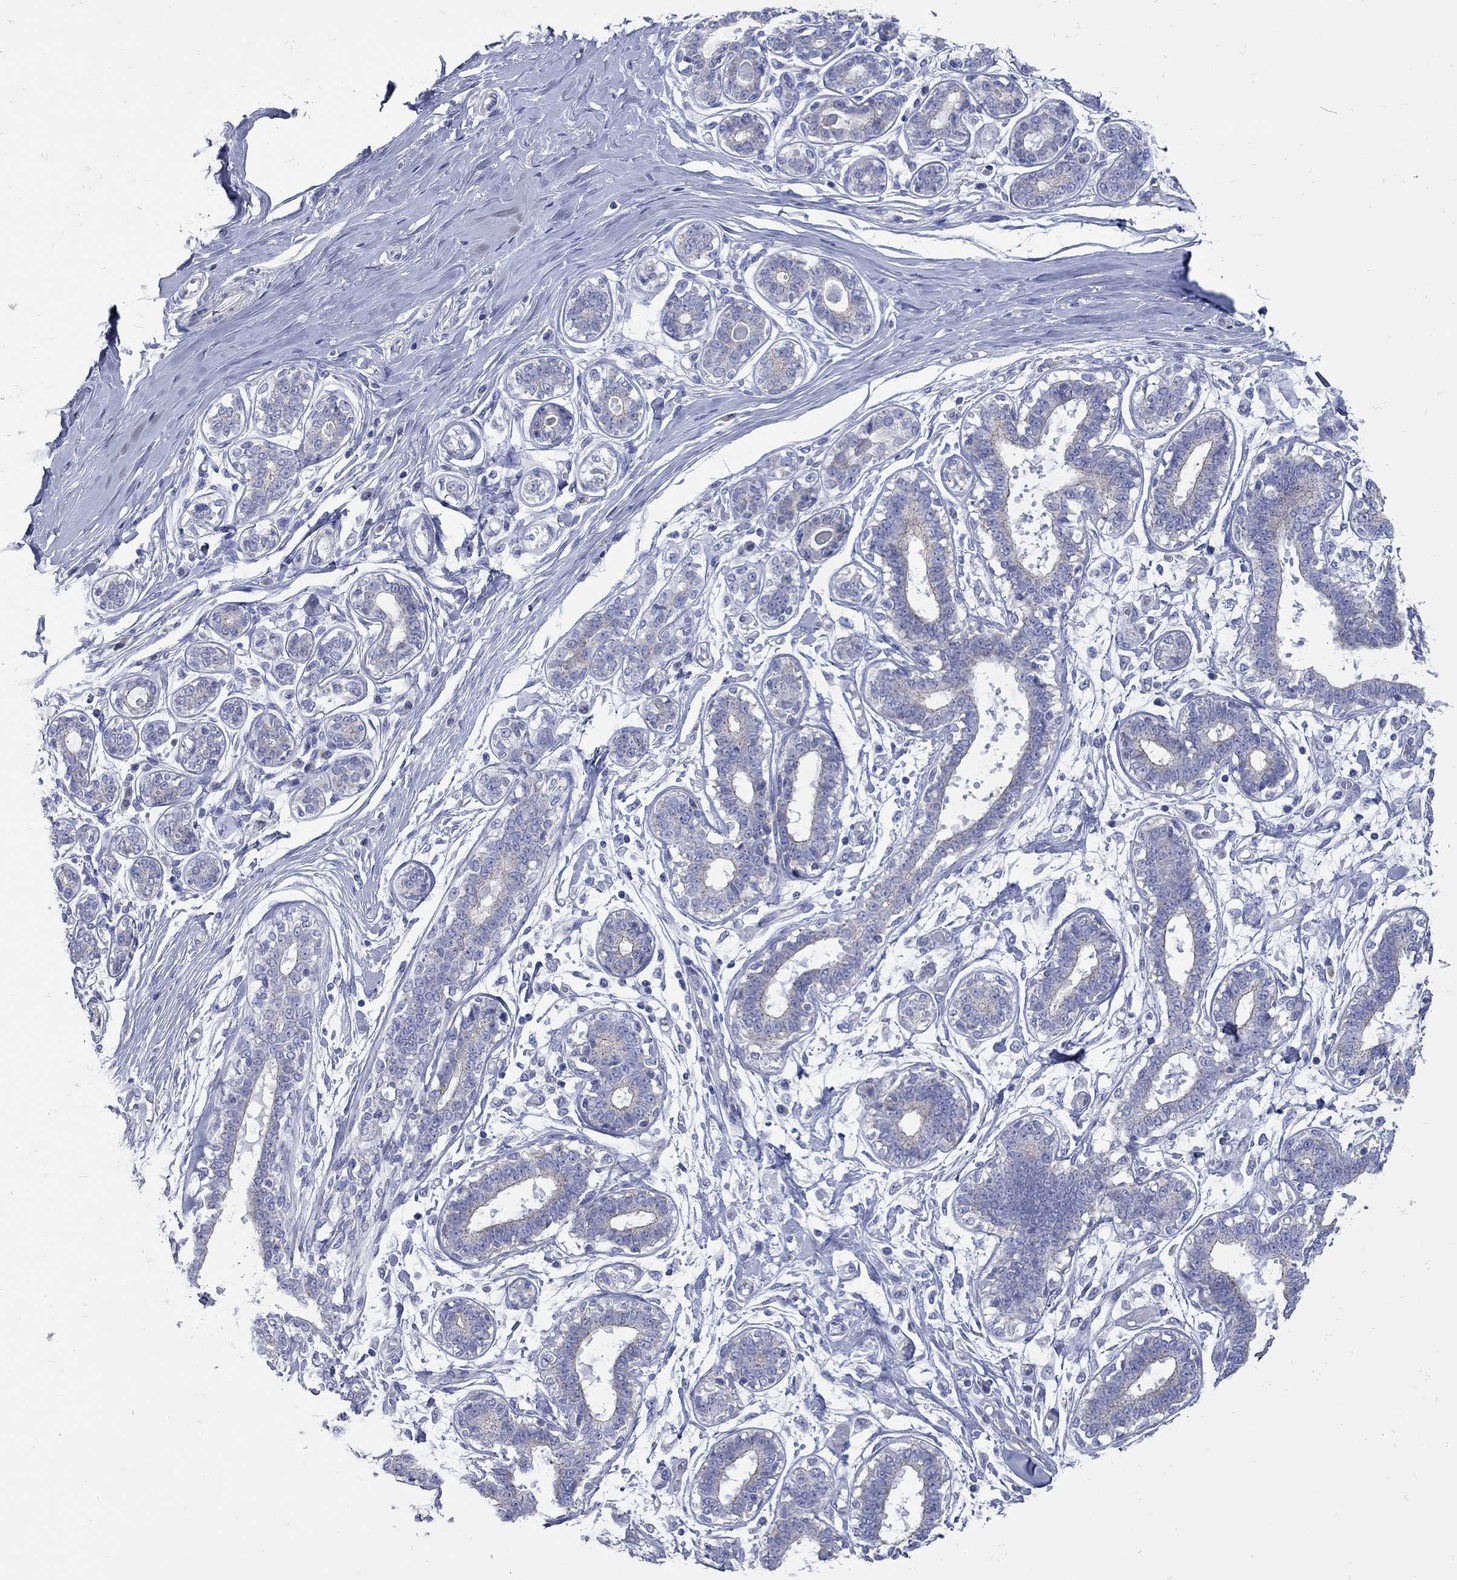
{"staining": {"intensity": "negative", "quantity": "none", "location": "none"}, "tissue": "breast", "cell_type": "Adipocytes", "image_type": "normal", "snomed": [{"axis": "morphology", "description": "Normal tissue, NOS"}, {"axis": "topography", "description": "Skin"}, {"axis": "topography", "description": "Breast"}], "caption": "High power microscopy micrograph of an immunohistochemistry (IHC) image of unremarkable breast, revealing no significant positivity in adipocytes.", "gene": "PDZD3", "patient": {"sex": "female", "age": 43}}